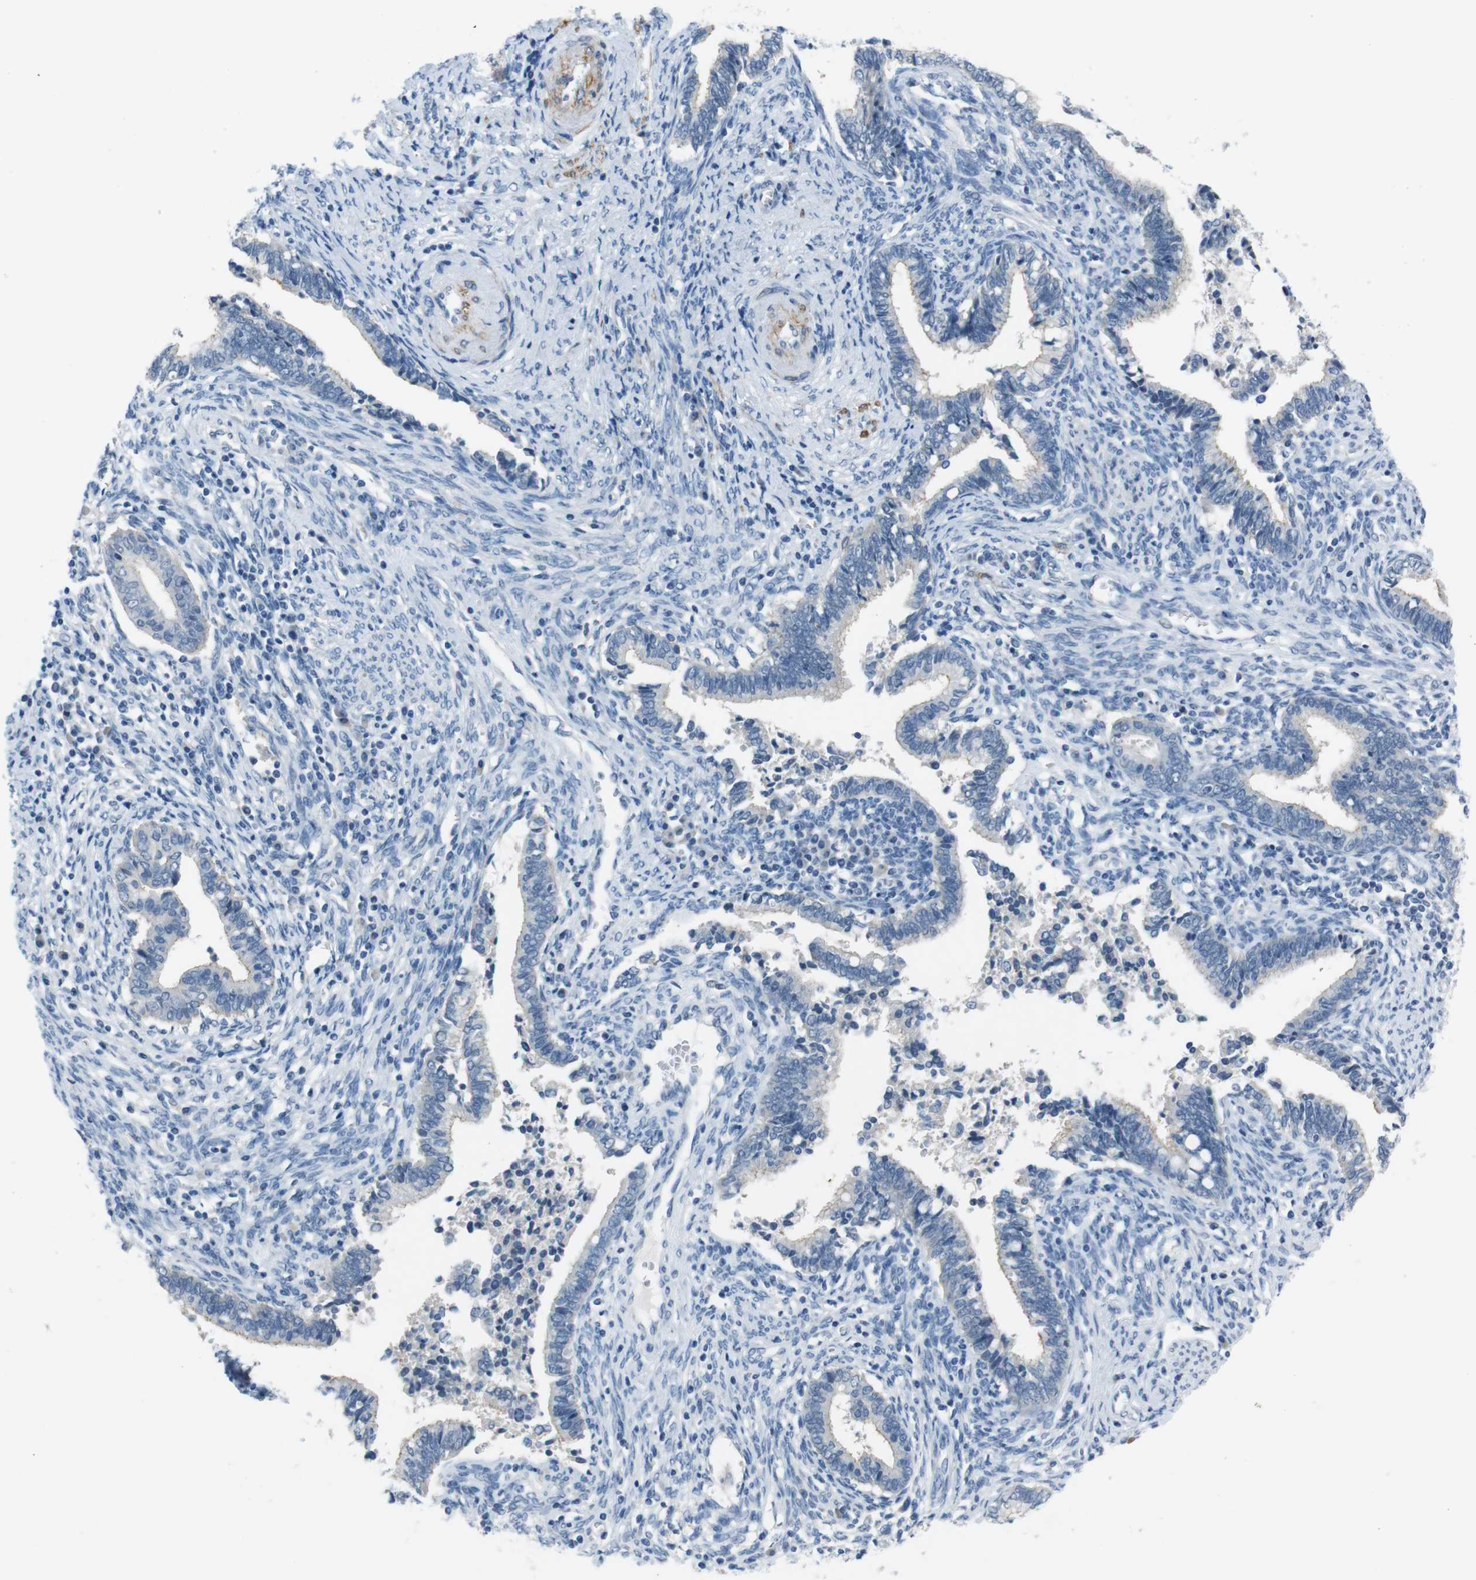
{"staining": {"intensity": "negative", "quantity": "none", "location": "none"}, "tissue": "cervical cancer", "cell_type": "Tumor cells", "image_type": "cancer", "snomed": [{"axis": "morphology", "description": "Adenocarcinoma, NOS"}, {"axis": "topography", "description": "Cervix"}], "caption": "Histopathology image shows no protein expression in tumor cells of cervical cancer tissue.", "gene": "HRH2", "patient": {"sex": "female", "age": 44}}